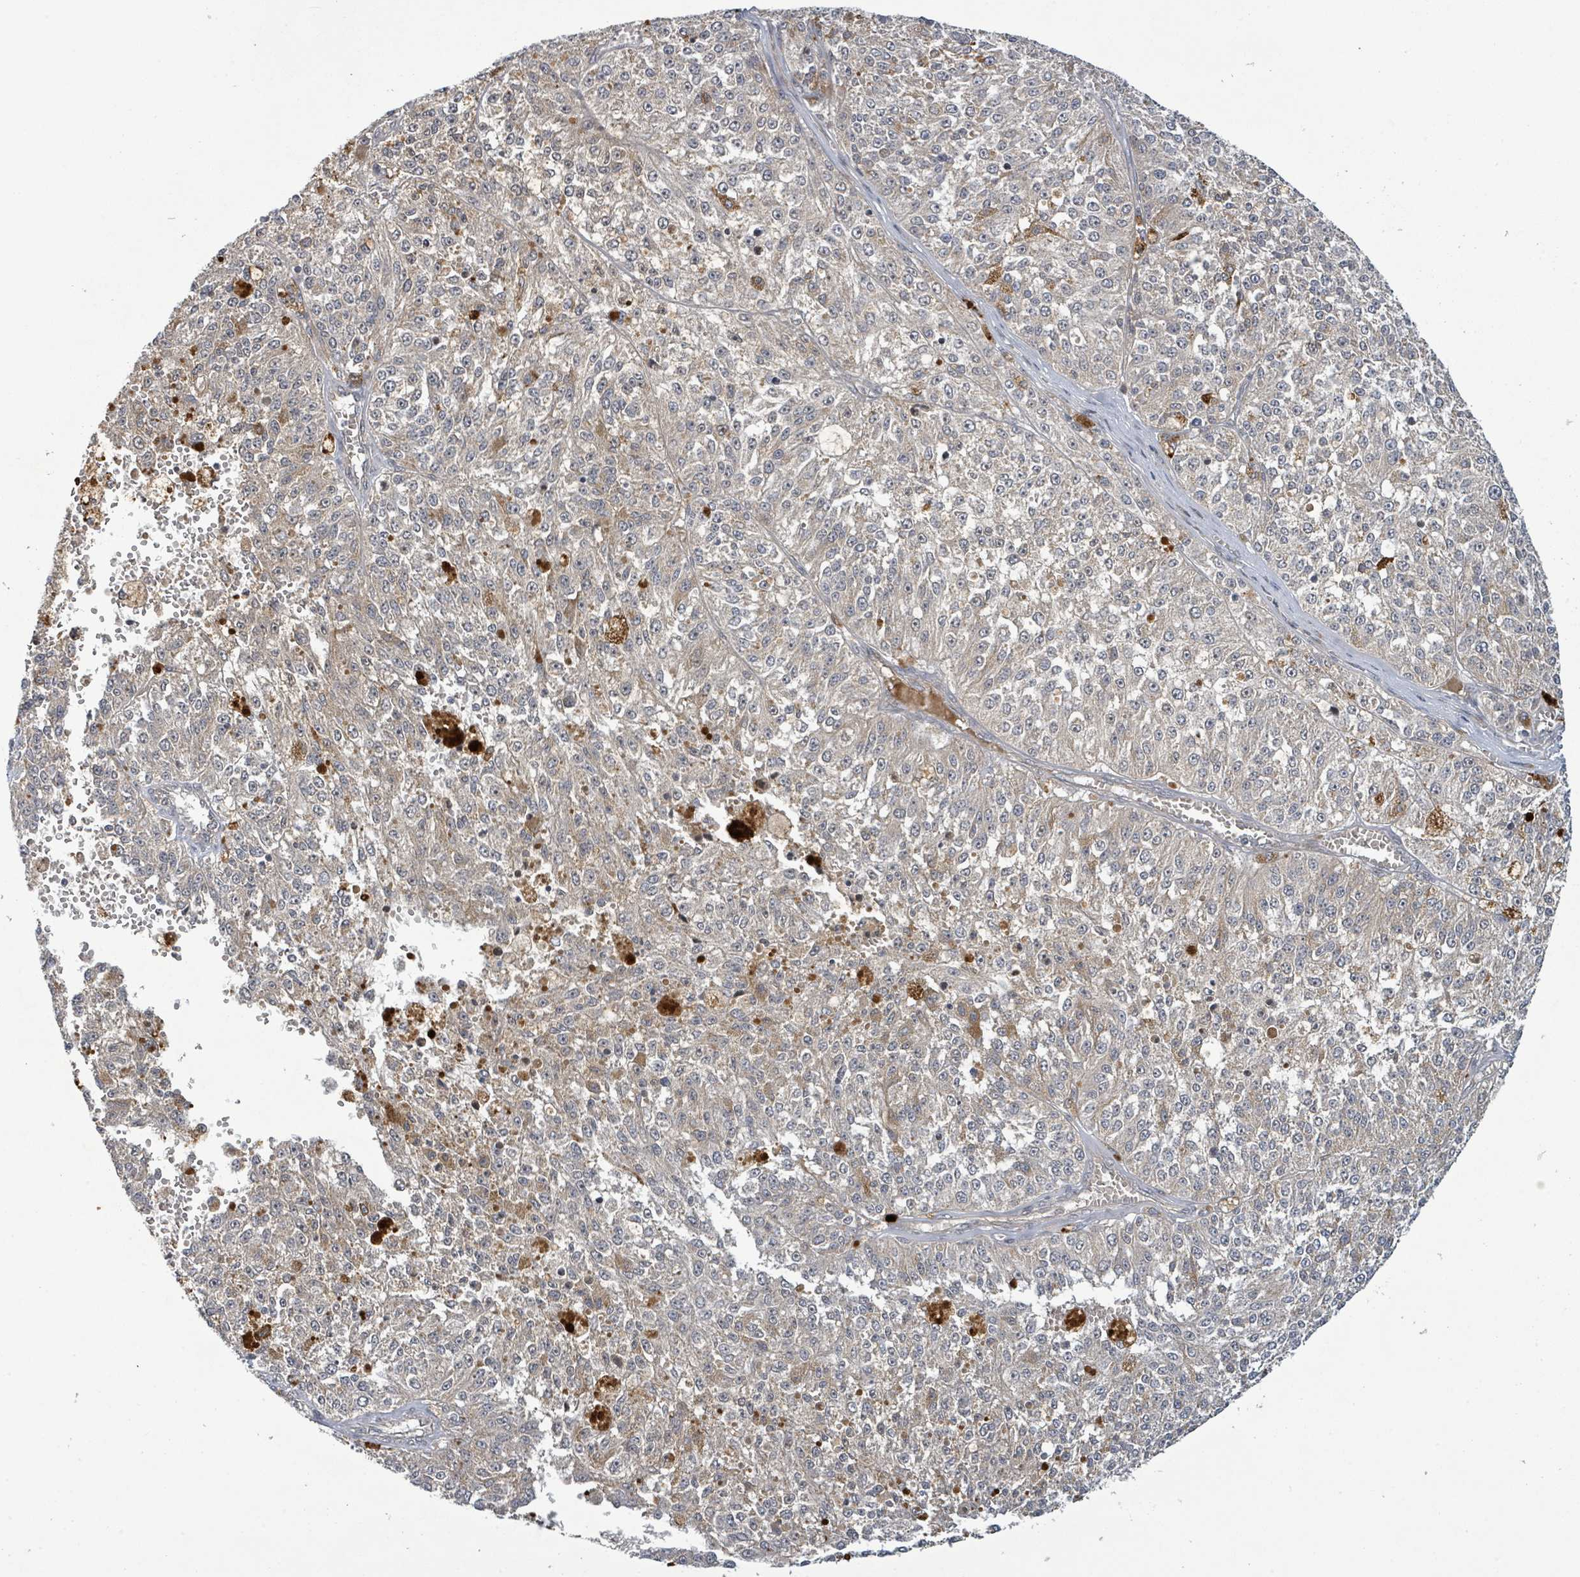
{"staining": {"intensity": "negative", "quantity": "none", "location": "none"}, "tissue": "melanoma", "cell_type": "Tumor cells", "image_type": "cancer", "snomed": [{"axis": "morphology", "description": "Malignant melanoma, NOS"}, {"axis": "topography", "description": "Skin"}], "caption": "The IHC image has no significant positivity in tumor cells of malignant melanoma tissue.", "gene": "ITGA11", "patient": {"sex": "female", "age": 64}}